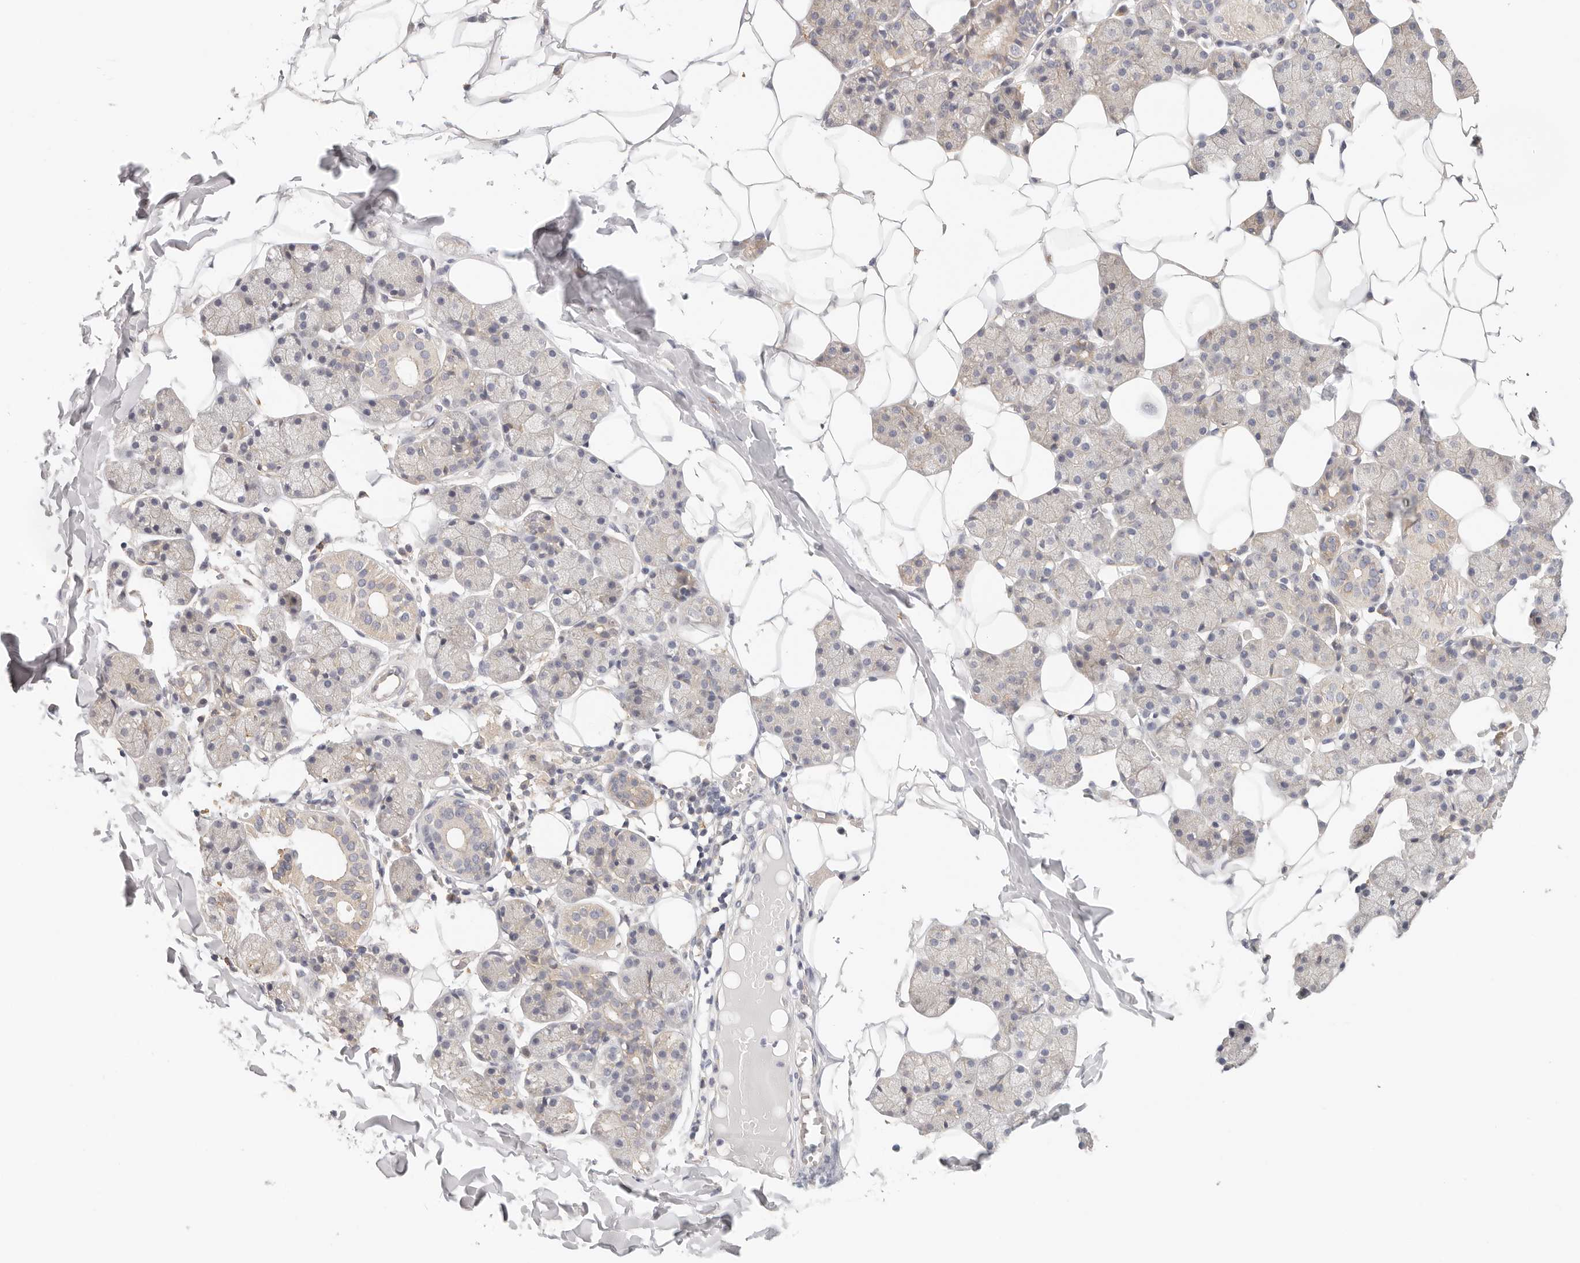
{"staining": {"intensity": "weak", "quantity": "<25%", "location": "cytoplasmic/membranous"}, "tissue": "salivary gland", "cell_type": "Glandular cells", "image_type": "normal", "snomed": [{"axis": "morphology", "description": "Normal tissue, NOS"}, {"axis": "topography", "description": "Salivary gland"}], "caption": "High magnification brightfield microscopy of benign salivary gland stained with DAB (3,3'-diaminobenzidine) (brown) and counterstained with hematoxylin (blue): glandular cells show no significant staining.", "gene": "AFDN", "patient": {"sex": "female", "age": 33}}